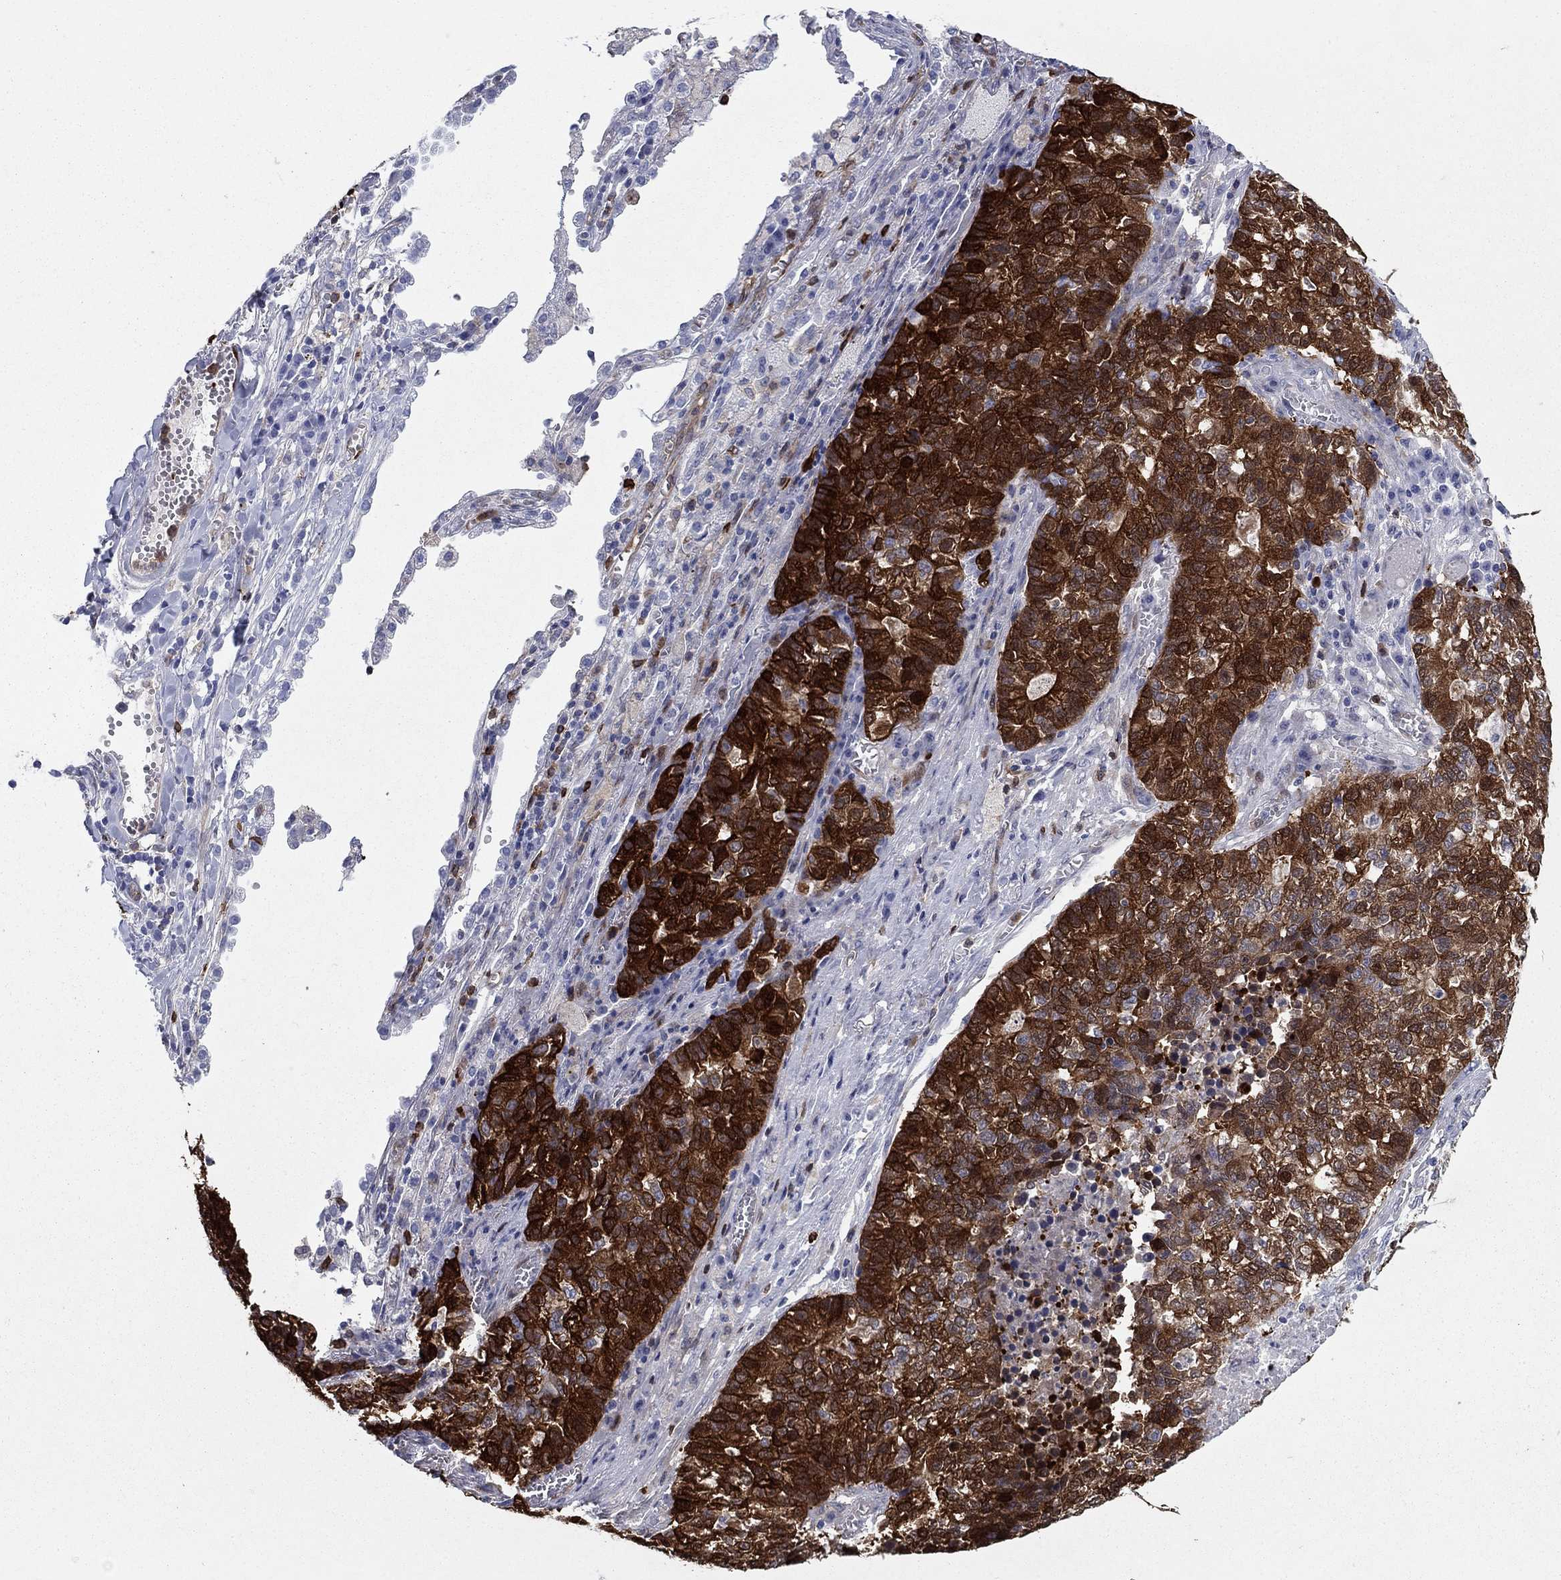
{"staining": {"intensity": "strong", "quantity": ">75%", "location": "cytoplasmic/membranous"}, "tissue": "lung cancer", "cell_type": "Tumor cells", "image_type": "cancer", "snomed": [{"axis": "morphology", "description": "Adenocarcinoma, NOS"}, {"axis": "topography", "description": "Lung"}], "caption": "Immunohistochemistry (IHC) photomicrograph of human adenocarcinoma (lung) stained for a protein (brown), which displays high levels of strong cytoplasmic/membranous expression in approximately >75% of tumor cells.", "gene": "STMN1", "patient": {"sex": "male", "age": 57}}